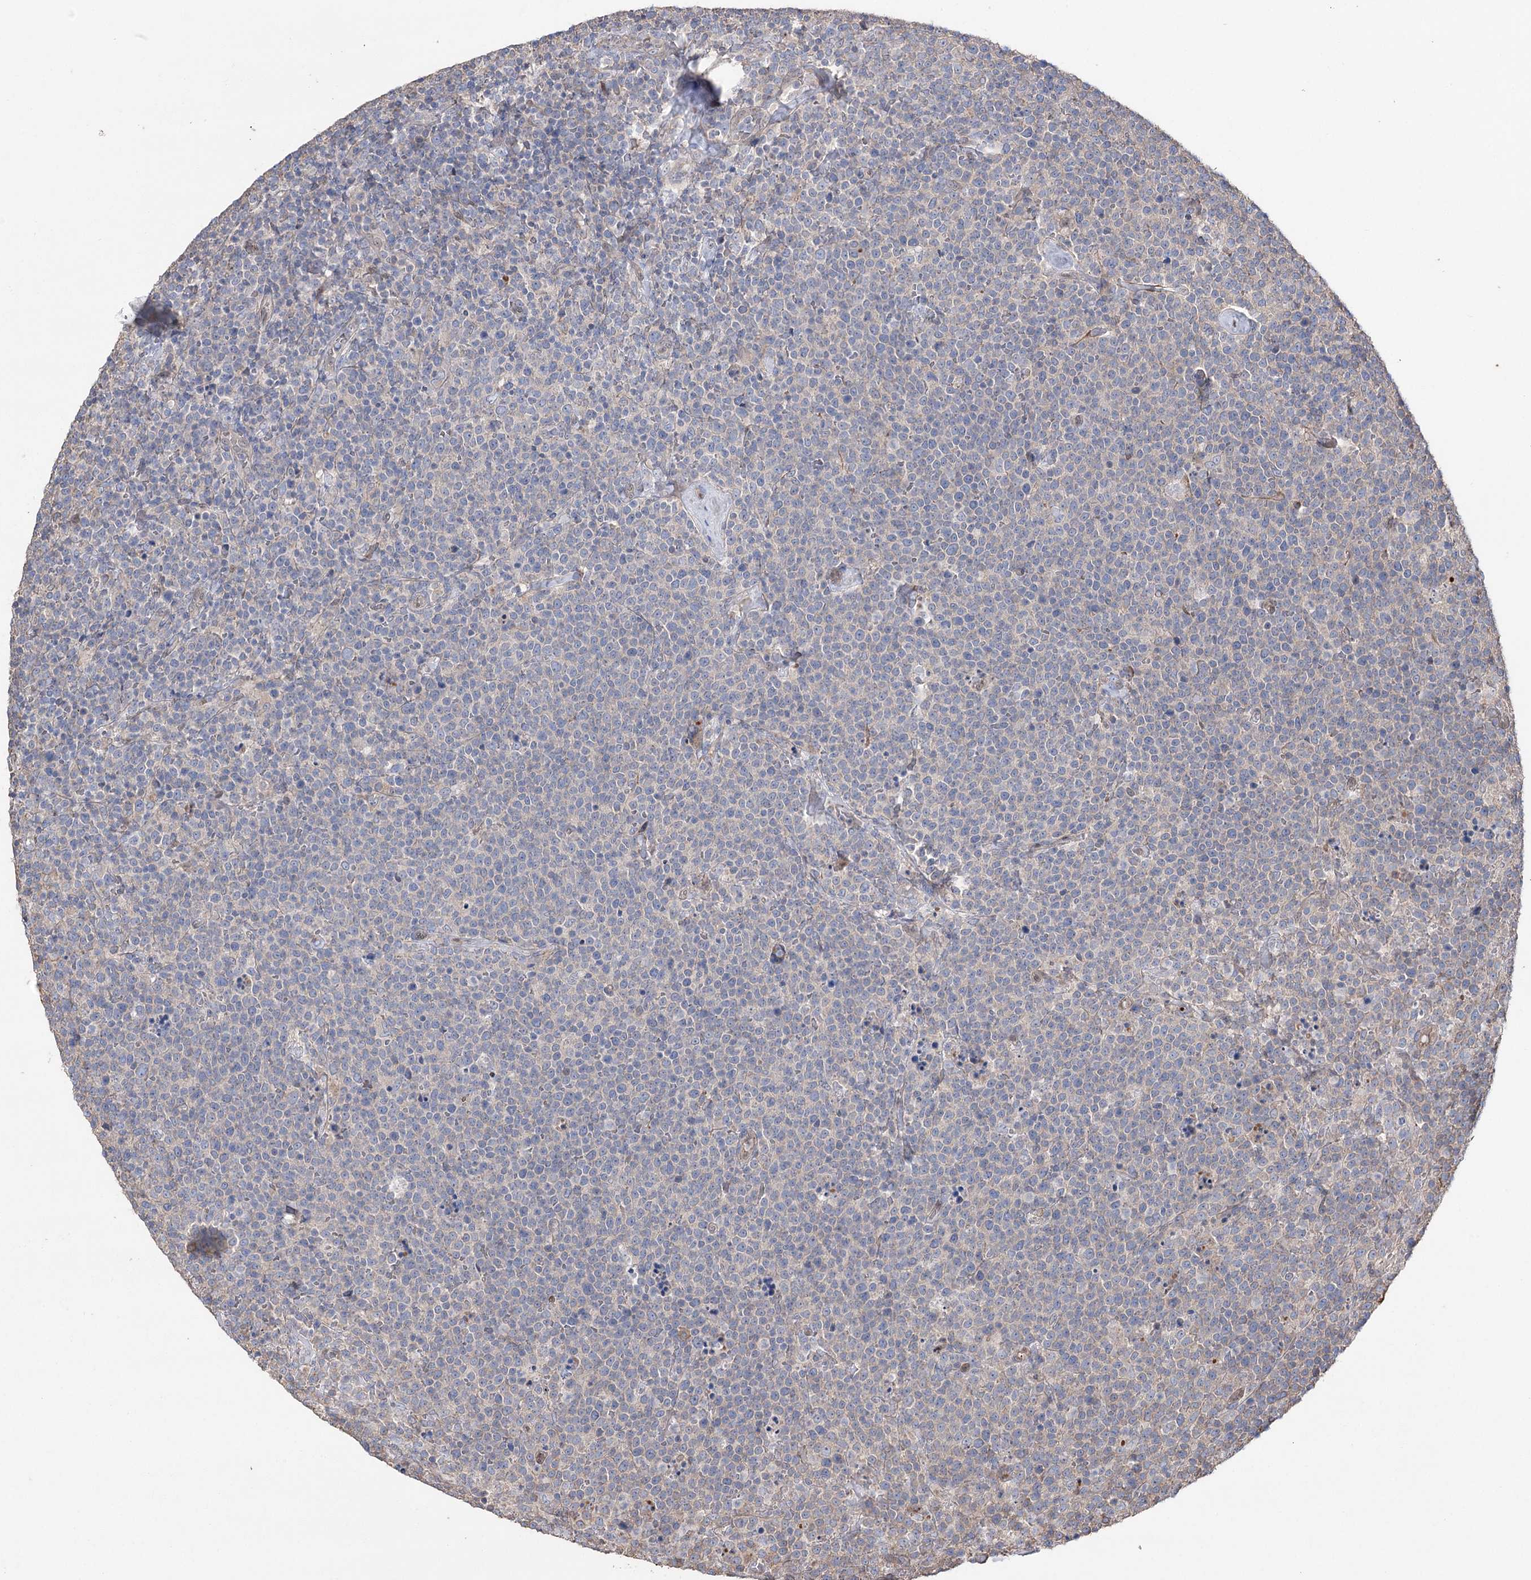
{"staining": {"intensity": "negative", "quantity": "none", "location": "none"}, "tissue": "lymphoma", "cell_type": "Tumor cells", "image_type": "cancer", "snomed": [{"axis": "morphology", "description": "Malignant lymphoma, non-Hodgkin's type, High grade"}, {"axis": "topography", "description": "Lymph node"}], "caption": "A photomicrograph of human malignant lymphoma, non-Hodgkin's type (high-grade) is negative for staining in tumor cells.", "gene": "FAM13B", "patient": {"sex": "male", "age": 61}}